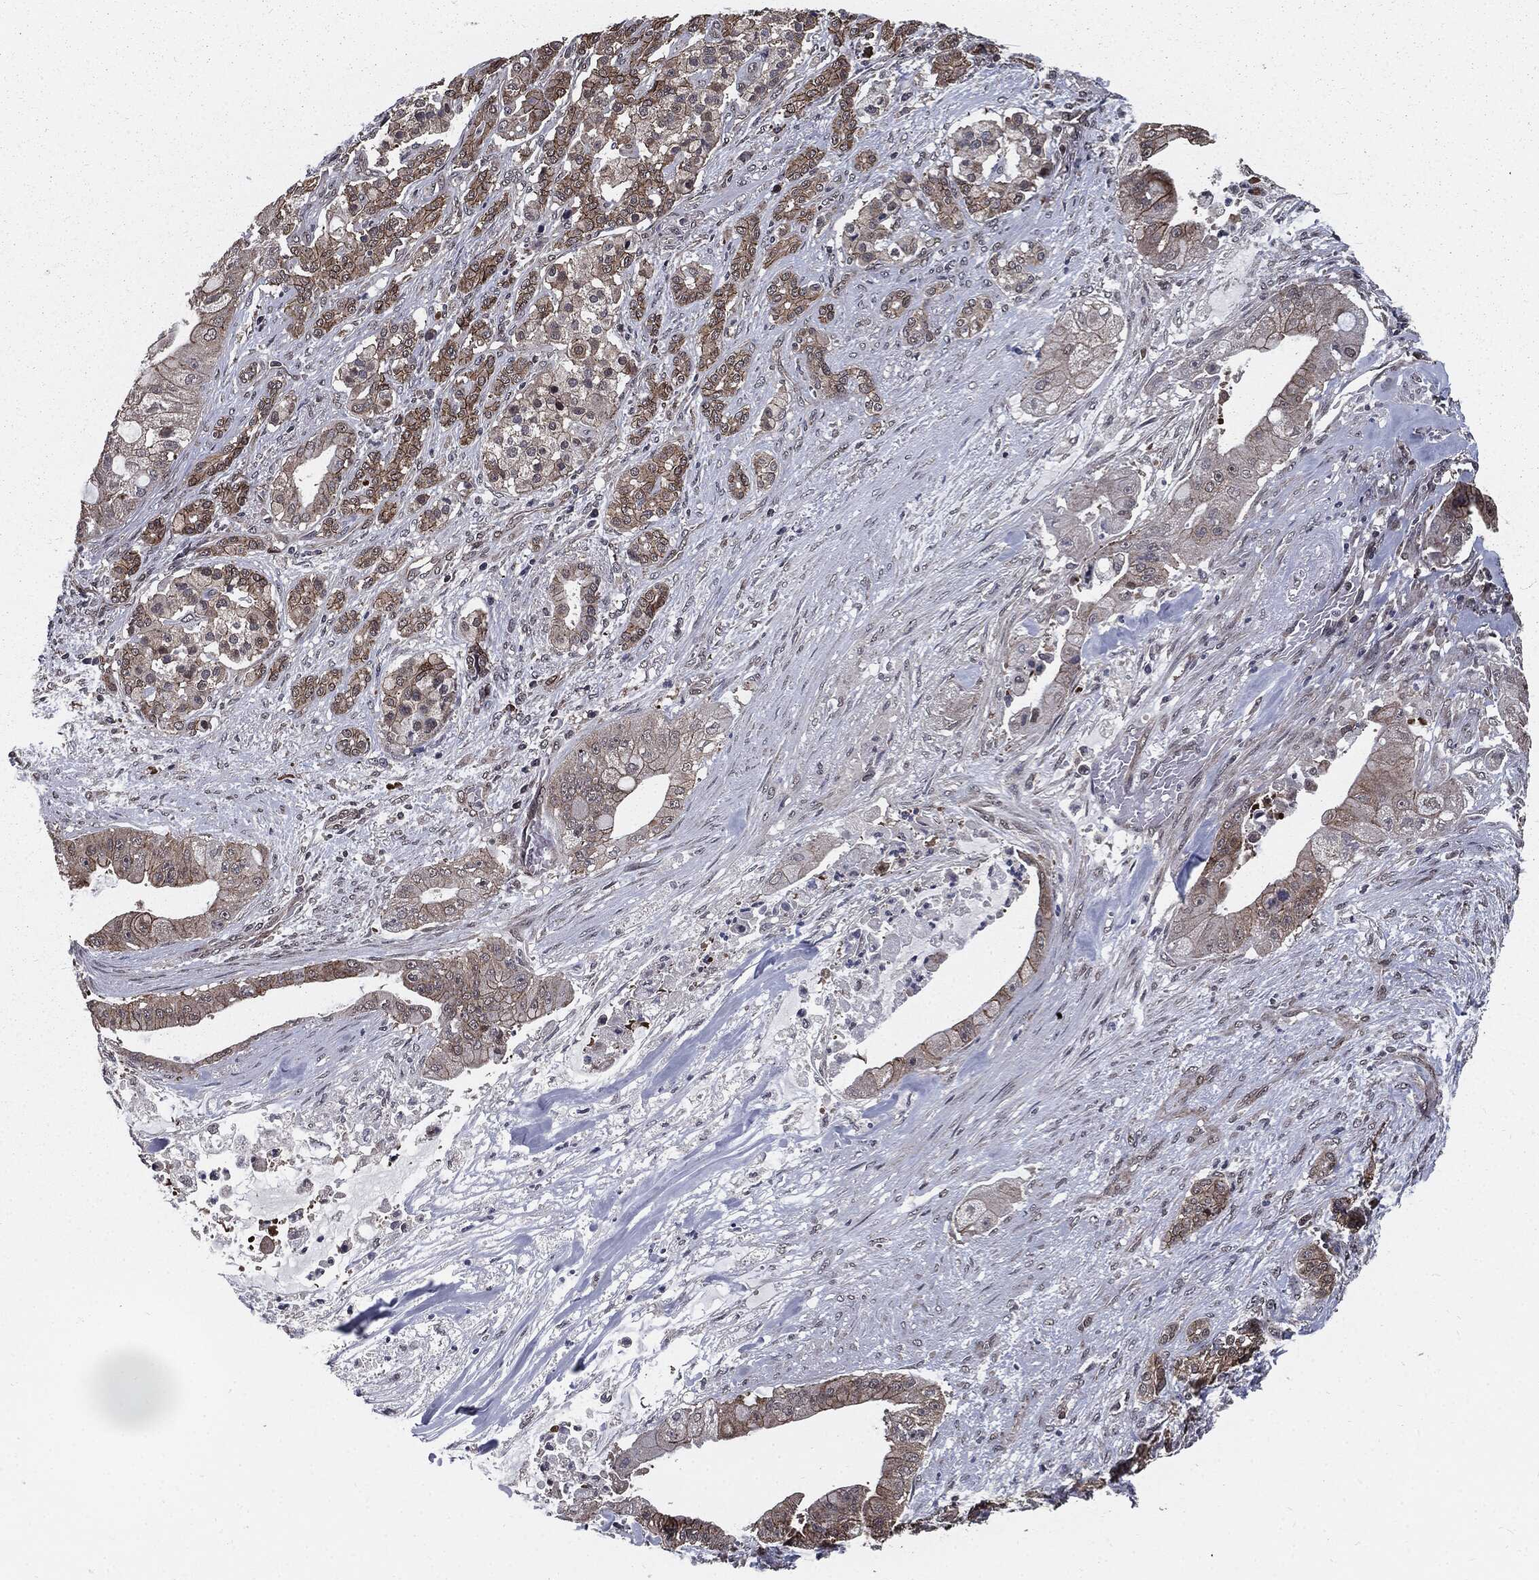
{"staining": {"intensity": "moderate", "quantity": ">75%", "location": "cytoplasmic/membranous"}, "tissue": "pancreatic cancer", "cell_type": "Tumor cells", "image_type": "cancer", "snomed": [{"axis": "morphology", "description": "Normal tissue, NOS"}, {"axis": "morphology", "description": "Inflammation, NOS"}, {"axis": "morphology", "description": "Adenocarcinoma, NOS"}, {"axis": "topography", "description": "Pancreas"}], "caption": "IHC image of neoplastic tissue: human adenocarcinoma (pancreatic) stained using IHC reveals medium levels of moderate protein expression localized specifically in the cytoplasmic/membranous of tumor cells, appearing as a cytoplasmic/membranous brown color.", "gene": "PTPA", "patient": {"sex": "male", "age": 57}}